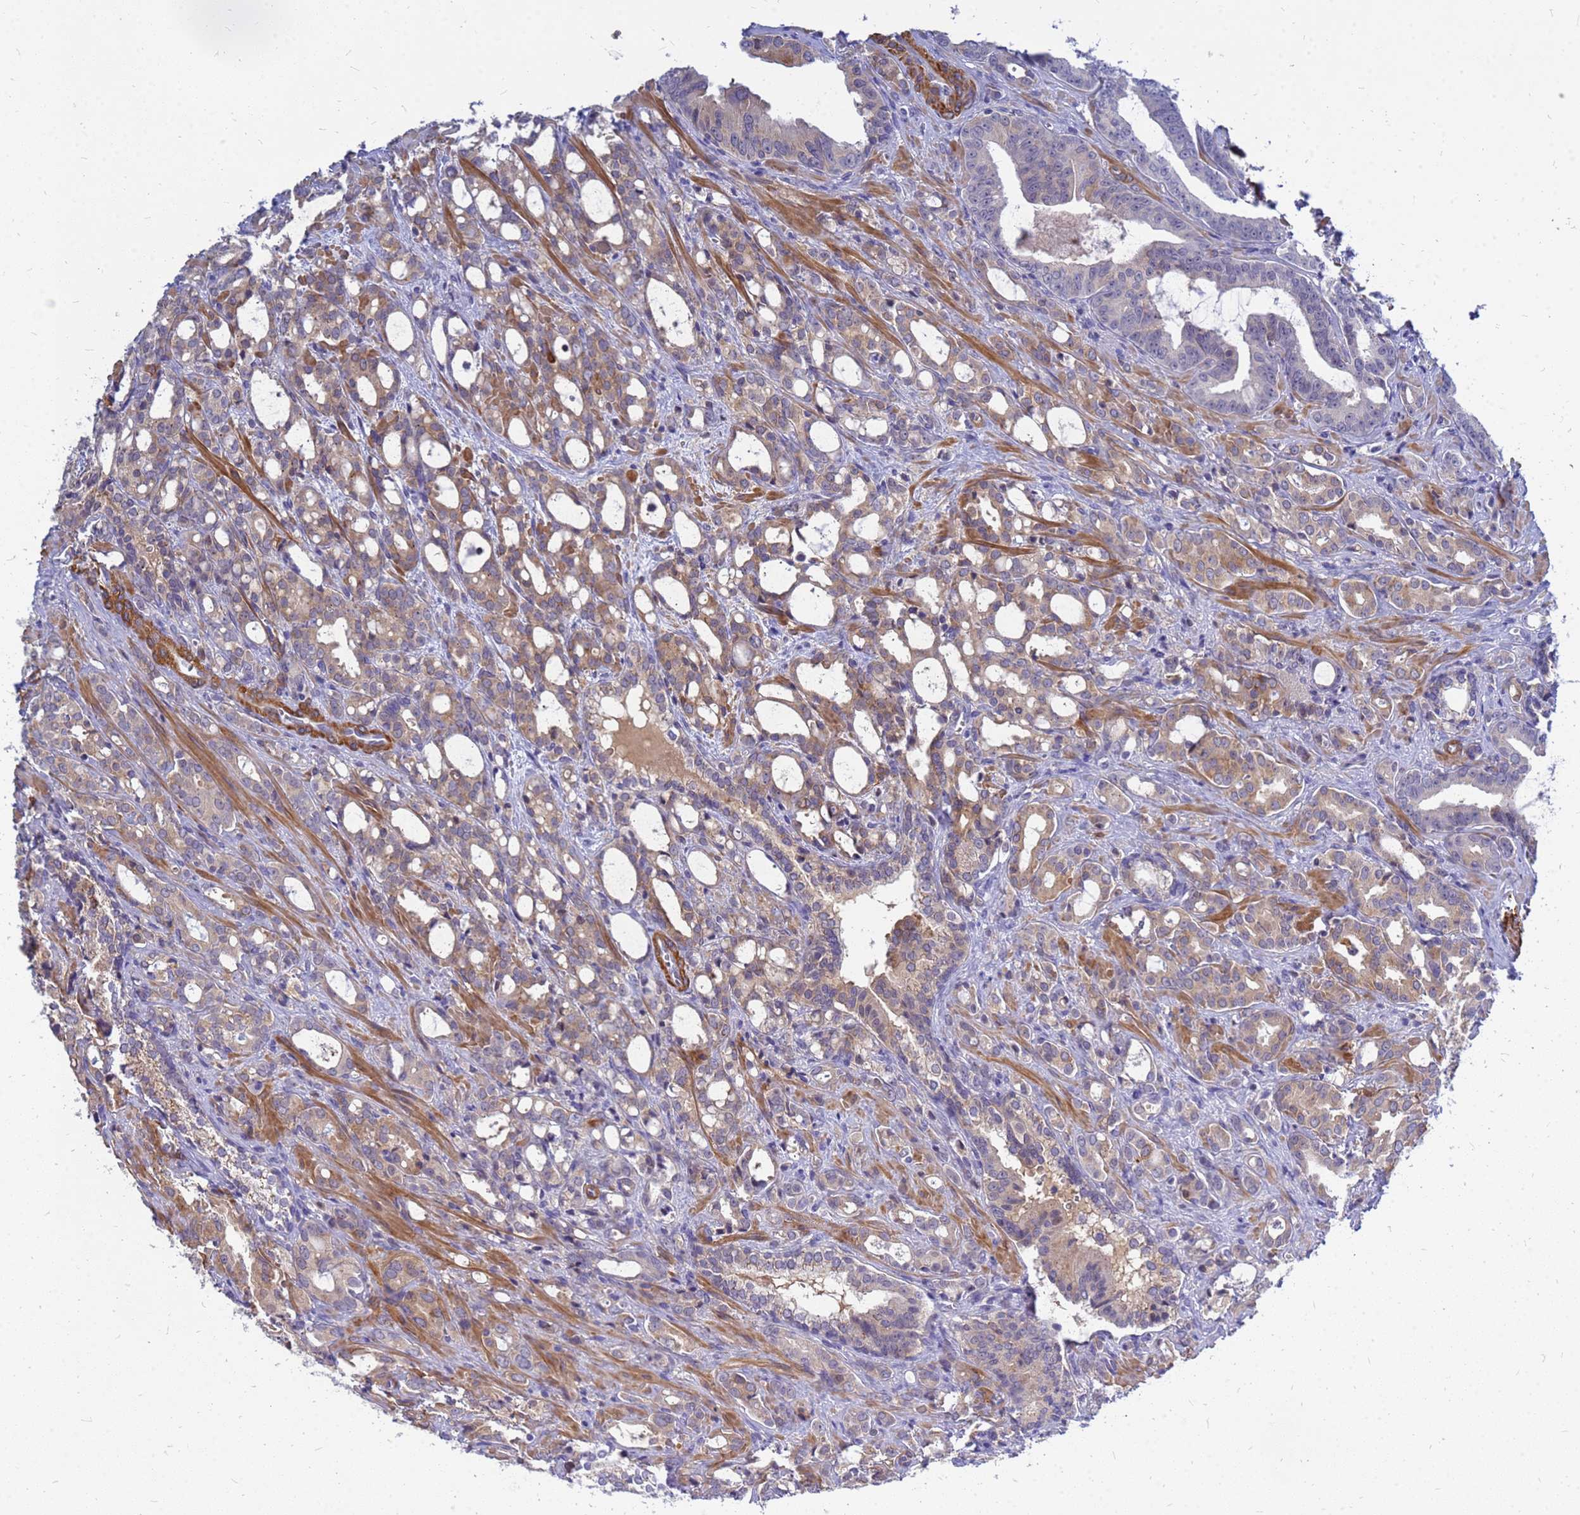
{"staining": {"intensity": "moderate", "quantity": "25%-75%", "location": "cytoplasmic/membranous"}, "tissue": "prostate cancer", "cell_type": "Tumor cells", "image_type": "cancer", "snomed": [{"axis": "morphology", "description": "Adenocarcinoma, High grade"}, {"axis": "topography", "description": "Prostate"}], "caption": "This micrograph demonstrates immunohistochemistry staining of human high-grade adenocarcinoma (prostate), with medium moderate cytoplasmic/membranous staining in approximately 25%-75% of tumor cells.", "gene": "SRGAP3", "patient": {"sex": "male", "age": 72}}